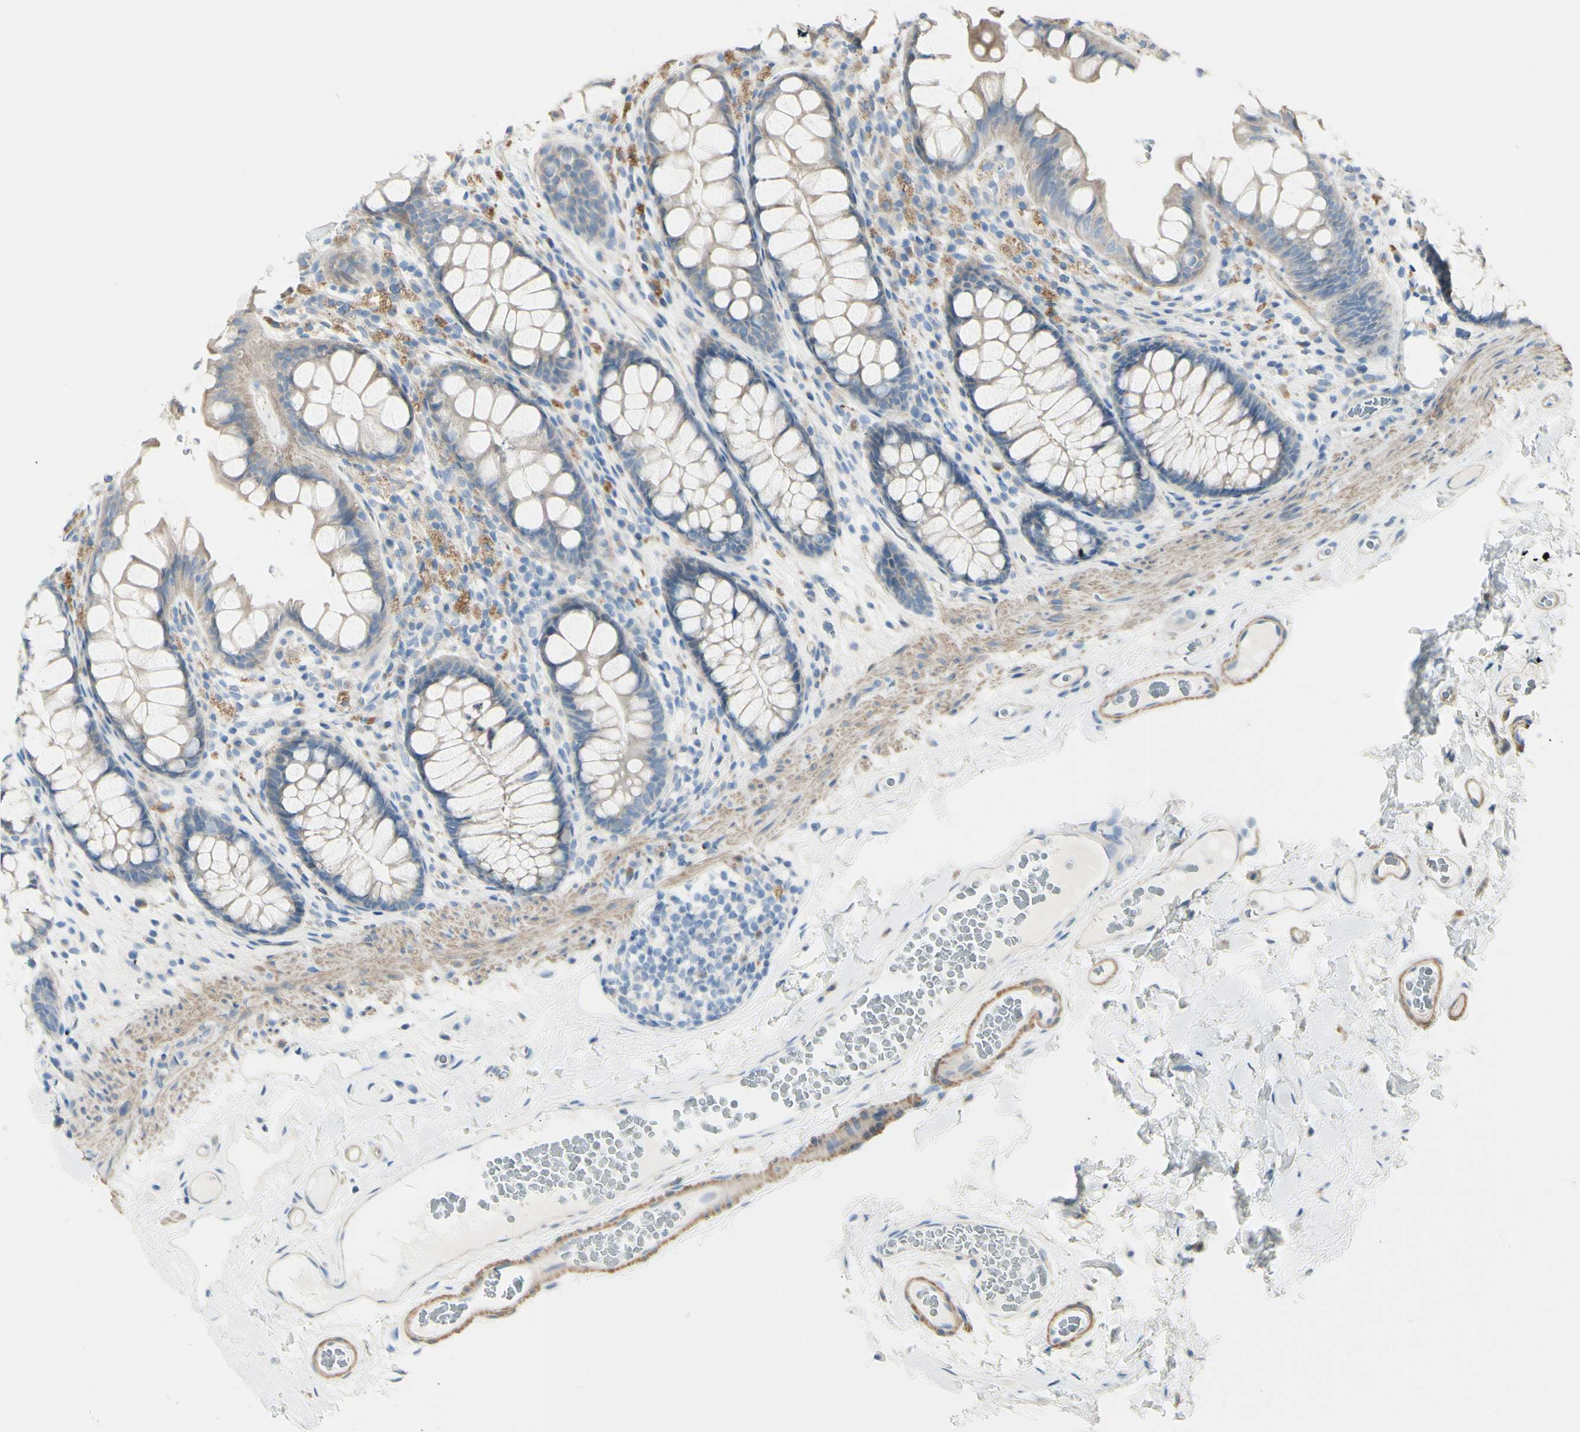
{"staining": {"intensity": "moderate", "quantity": "25%-75%", "location": "cytoplasmic/membranous"}, "tissue": "colon", "cell_type": "Endothelial cells", "image_type": "normal", "snomed": [{"axis": "morphology", "description": "Normal tissue, NOS"}, {"axis": "topography", "description": "Colon"}], "caption": "A medium amount of moderate cytoplasmic/membranous expression is appreciated in approximately 25%-75% of endothelial cells in benign colon. (DAB (3,3'-diaminobenzidine) = brown stain, brightfield microscopy at high magnification).", "gene": "NCBP2L", "patient": {"sex": "female", "age": 55}}